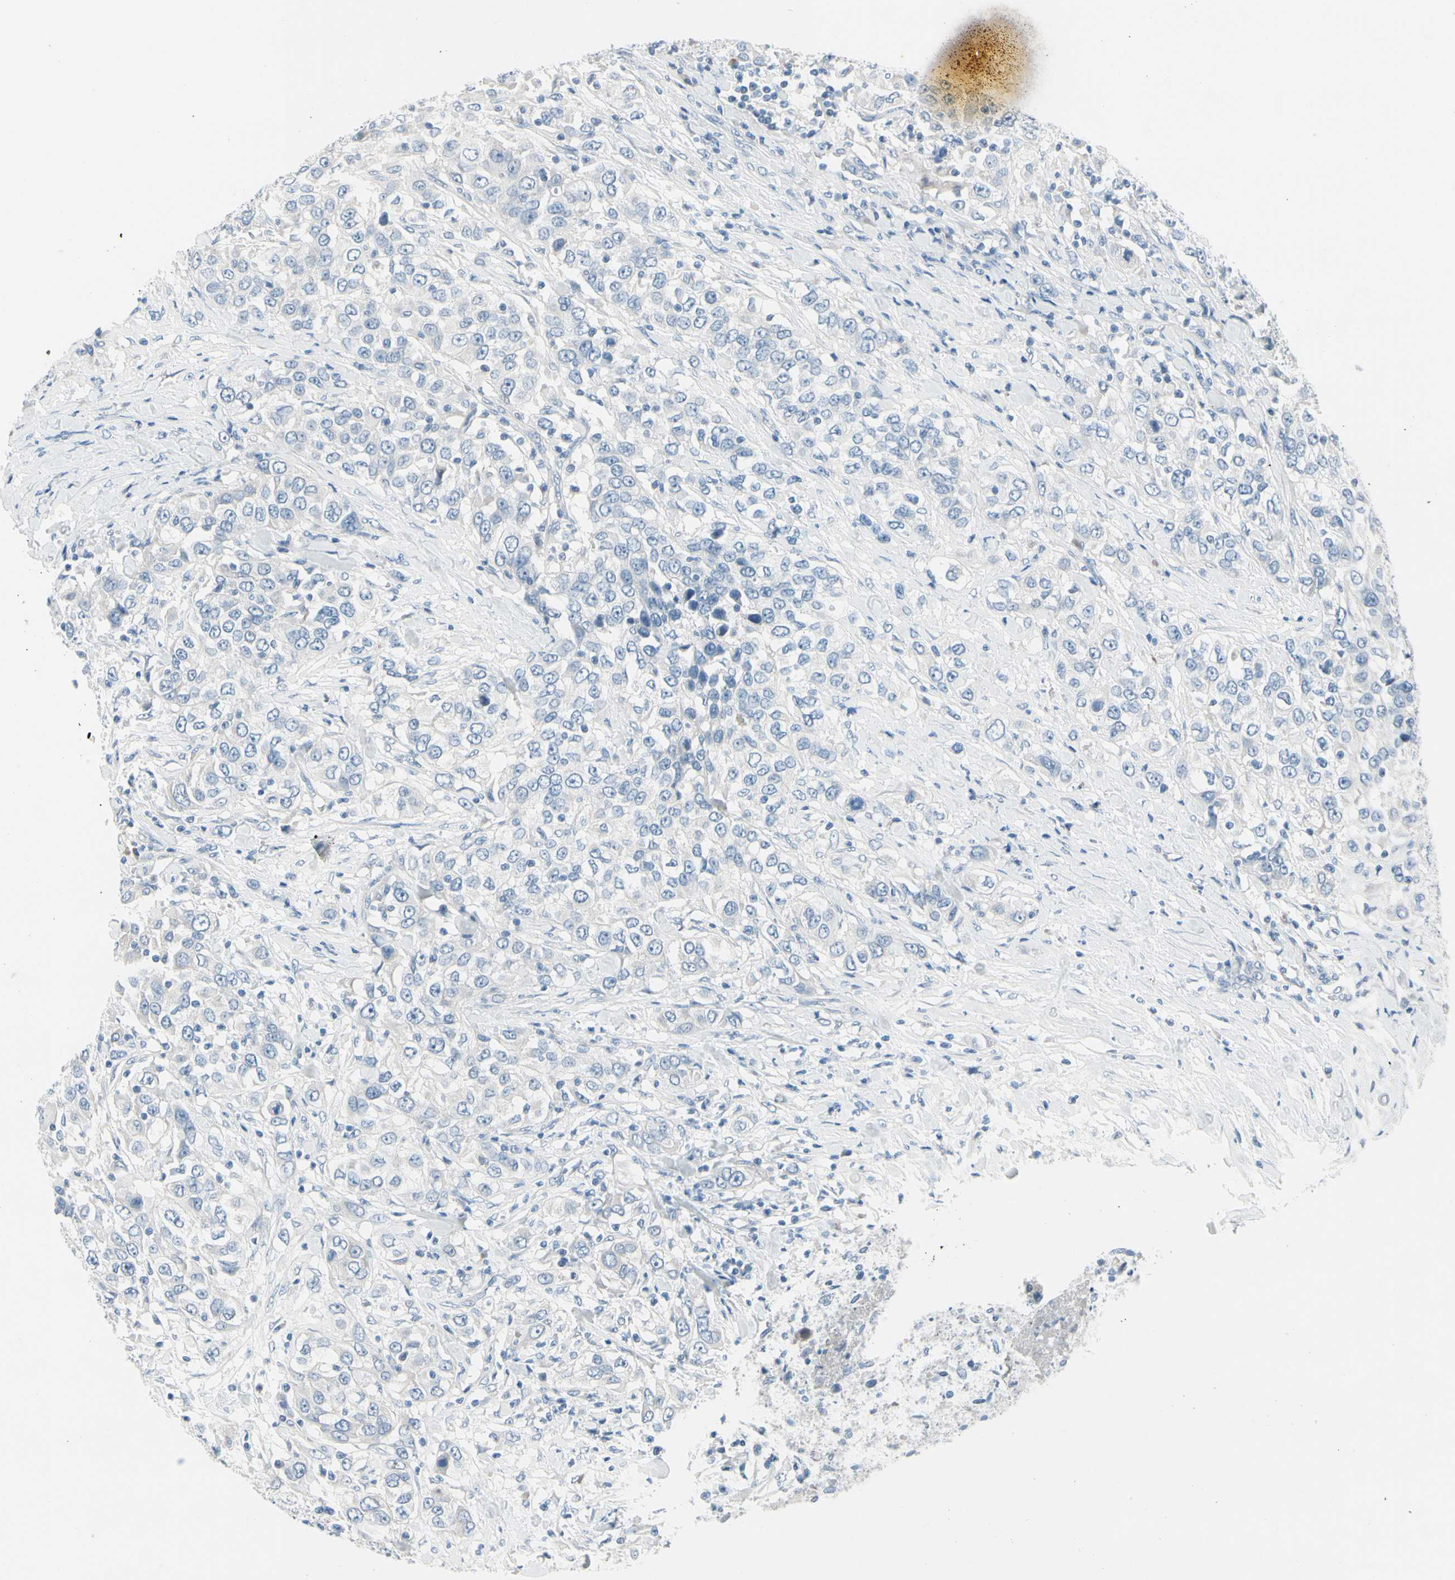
{"staining": {"intensity": "negative", "quantity": "none", "location": "none"}, "tissue": "urothelial cancer", "cell_type": "Tumor cells", "image_type": "cancer", "snomed": [{"axis": "morphology", "description": "Urothelial carcinoma, High grade"}, {"axis": "topography", "description": "Urinary bladder"}], "caption": "Immunohistochemistry (IHC) histopathology image of neoplastic tissue: human urothelial cancer stained with DAB reveals no significant protein expression in tumor cells. (DAB (3,3'-diaminobenzidine) IHC visualized using brightfield microscopy, high magnification).", "gene": "PGR", "patient": {"sex": "female", "age": 80}}